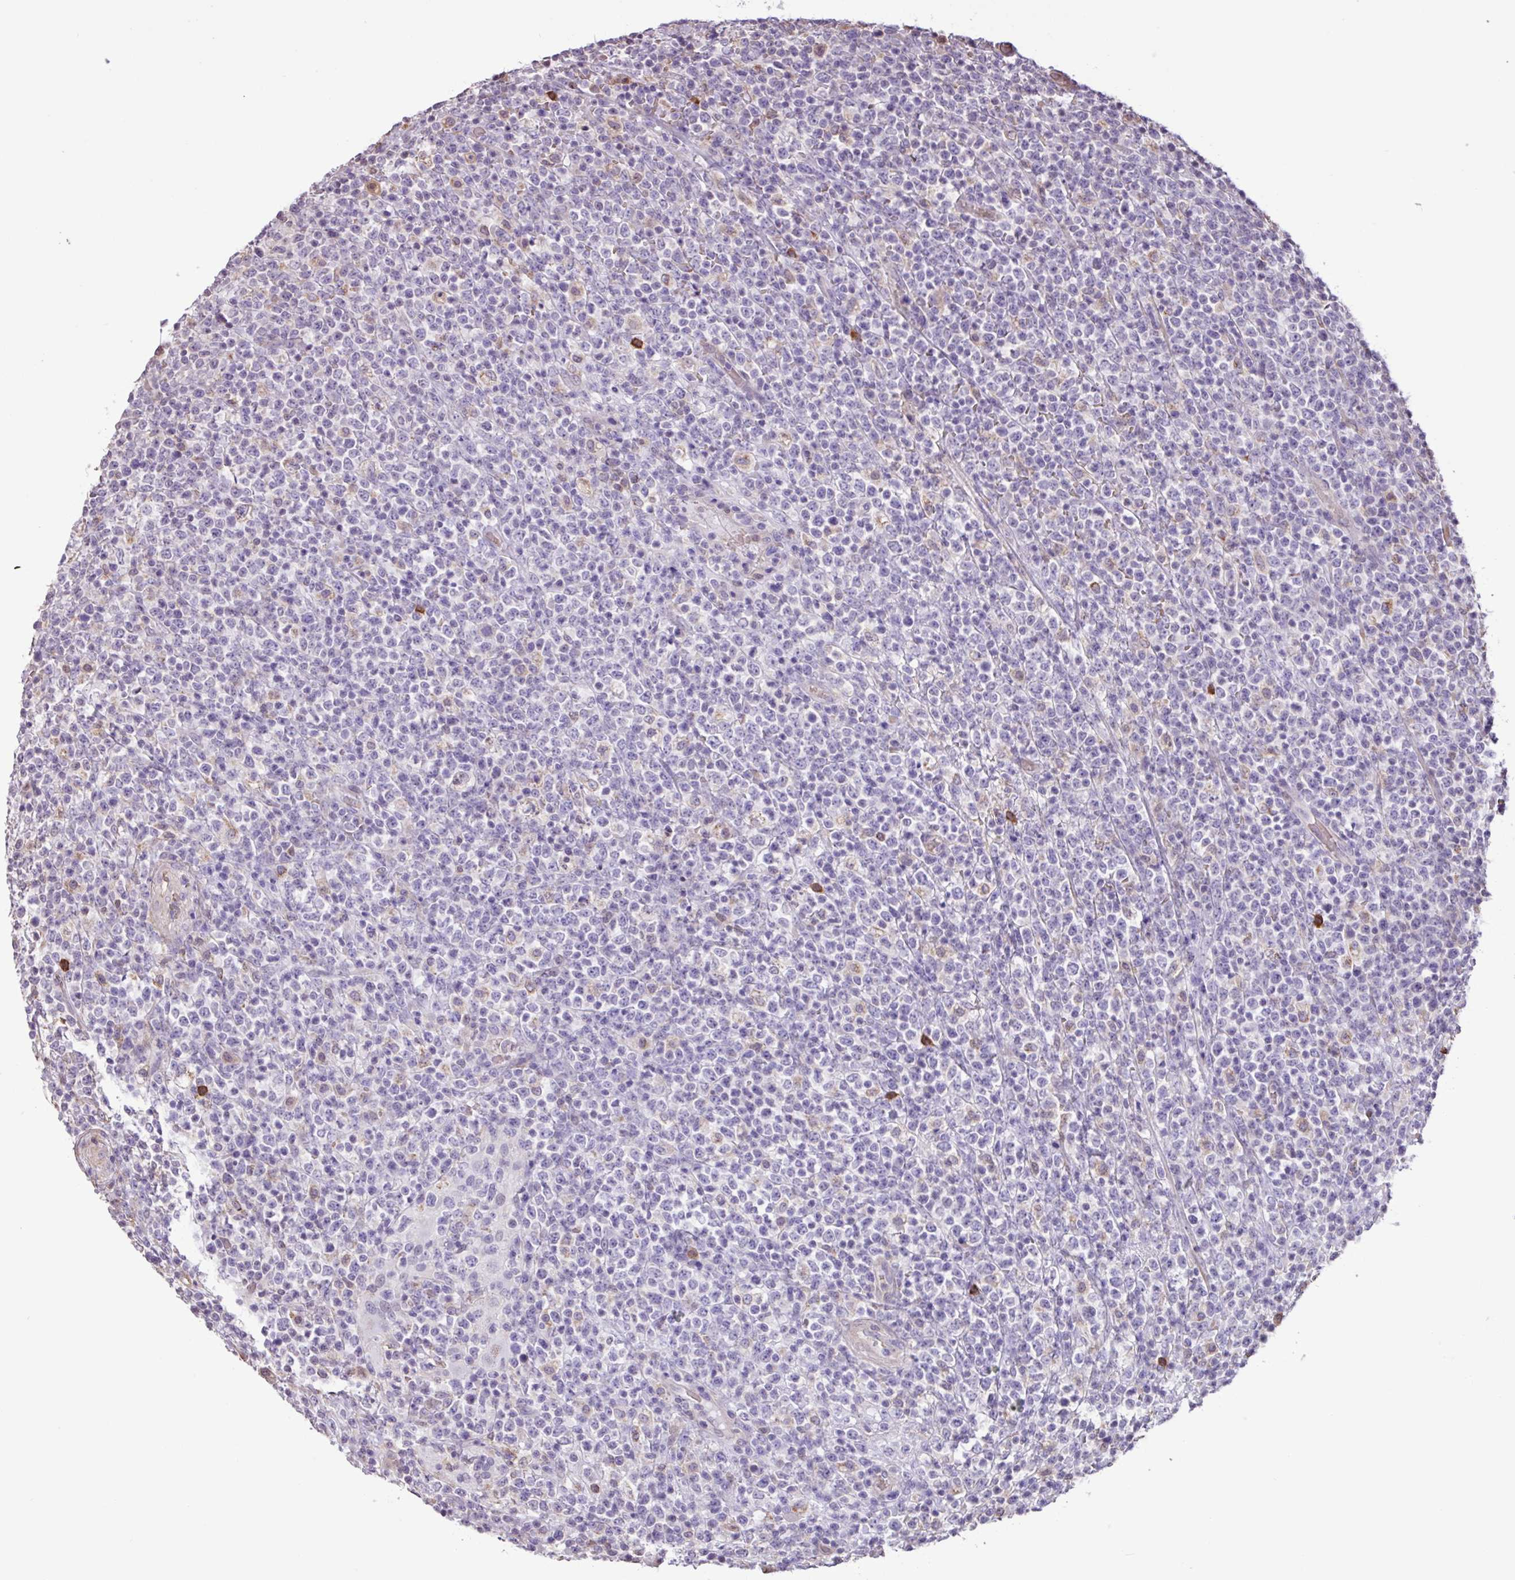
{"staining": {"intensity": "negative", "quantity": "none", "location": "none"}, "tissue": "lymphoma", "cell_type": "Tumor cells", "image_type": "cancer", "snomed": [{"axis": "morphology", "description": "Malignant lymphoma, non-Hodgkin's type, High grade"}, {"axis": "topography", "description": "Colon"}], "caption": "This is a photomicrograph of immunohistochemistry (IHC) staining of lymphoma, which shows no expression in tumor cells. Nuclei are stained in blue.", "gene": "CHST11", "patient": {"sex": "female", "age": 53}}